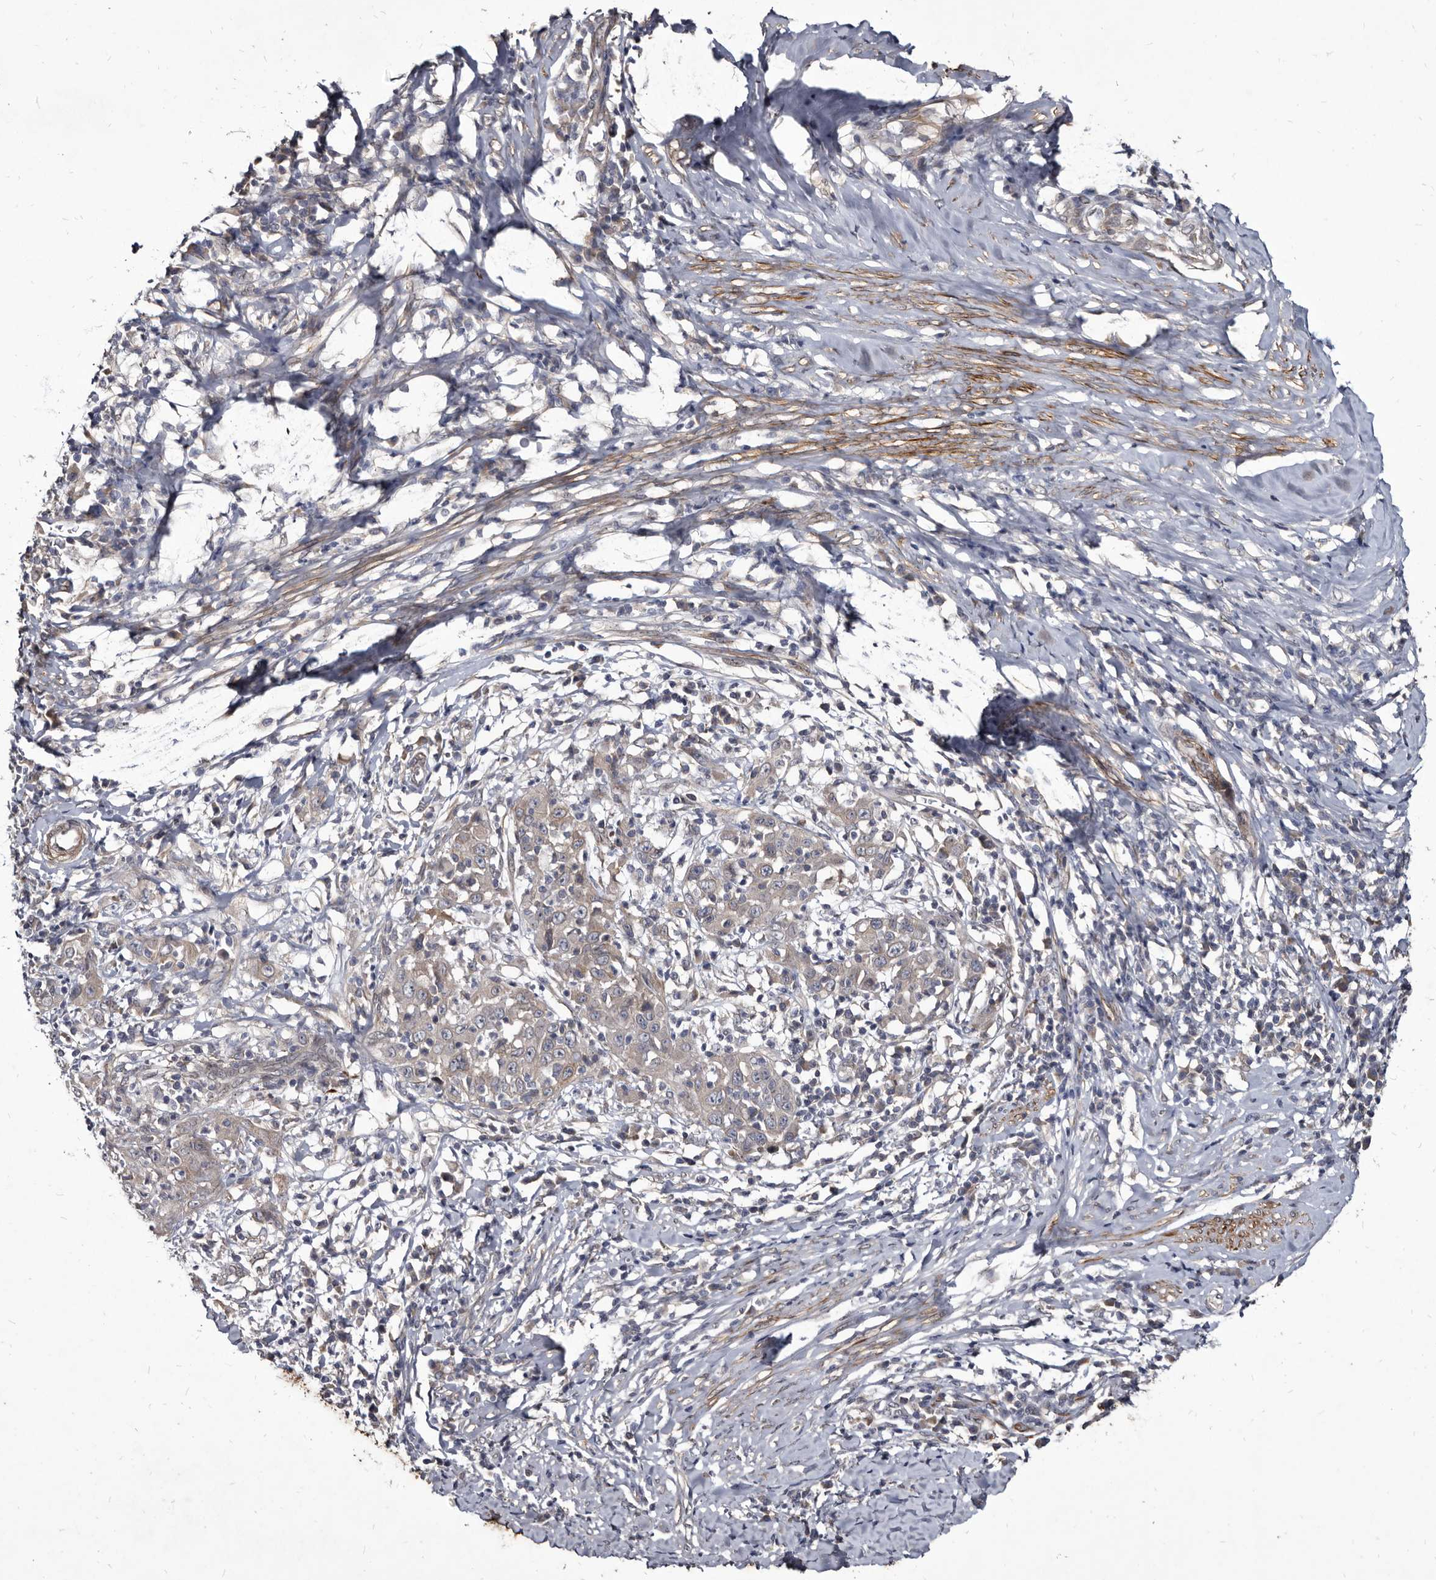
{"staining": {"intensity": "weak", "quantity": "<25%", "location": "cytoplasmic/membranous"}, "tissue": "cervical cancer", "cell_type": "Tumor cells", "image_type": "cancer", "snomed": [{"axis": "morphology", "description": "Squamous cell carcinoma, NOS"}, {"axis": "topography", "description": "Cervix"}], "caption": "The image shows no staining of tumor cells in cervical cancer.", "gene": "PROM1", "patient": {"sex": "female", "age": 46}}